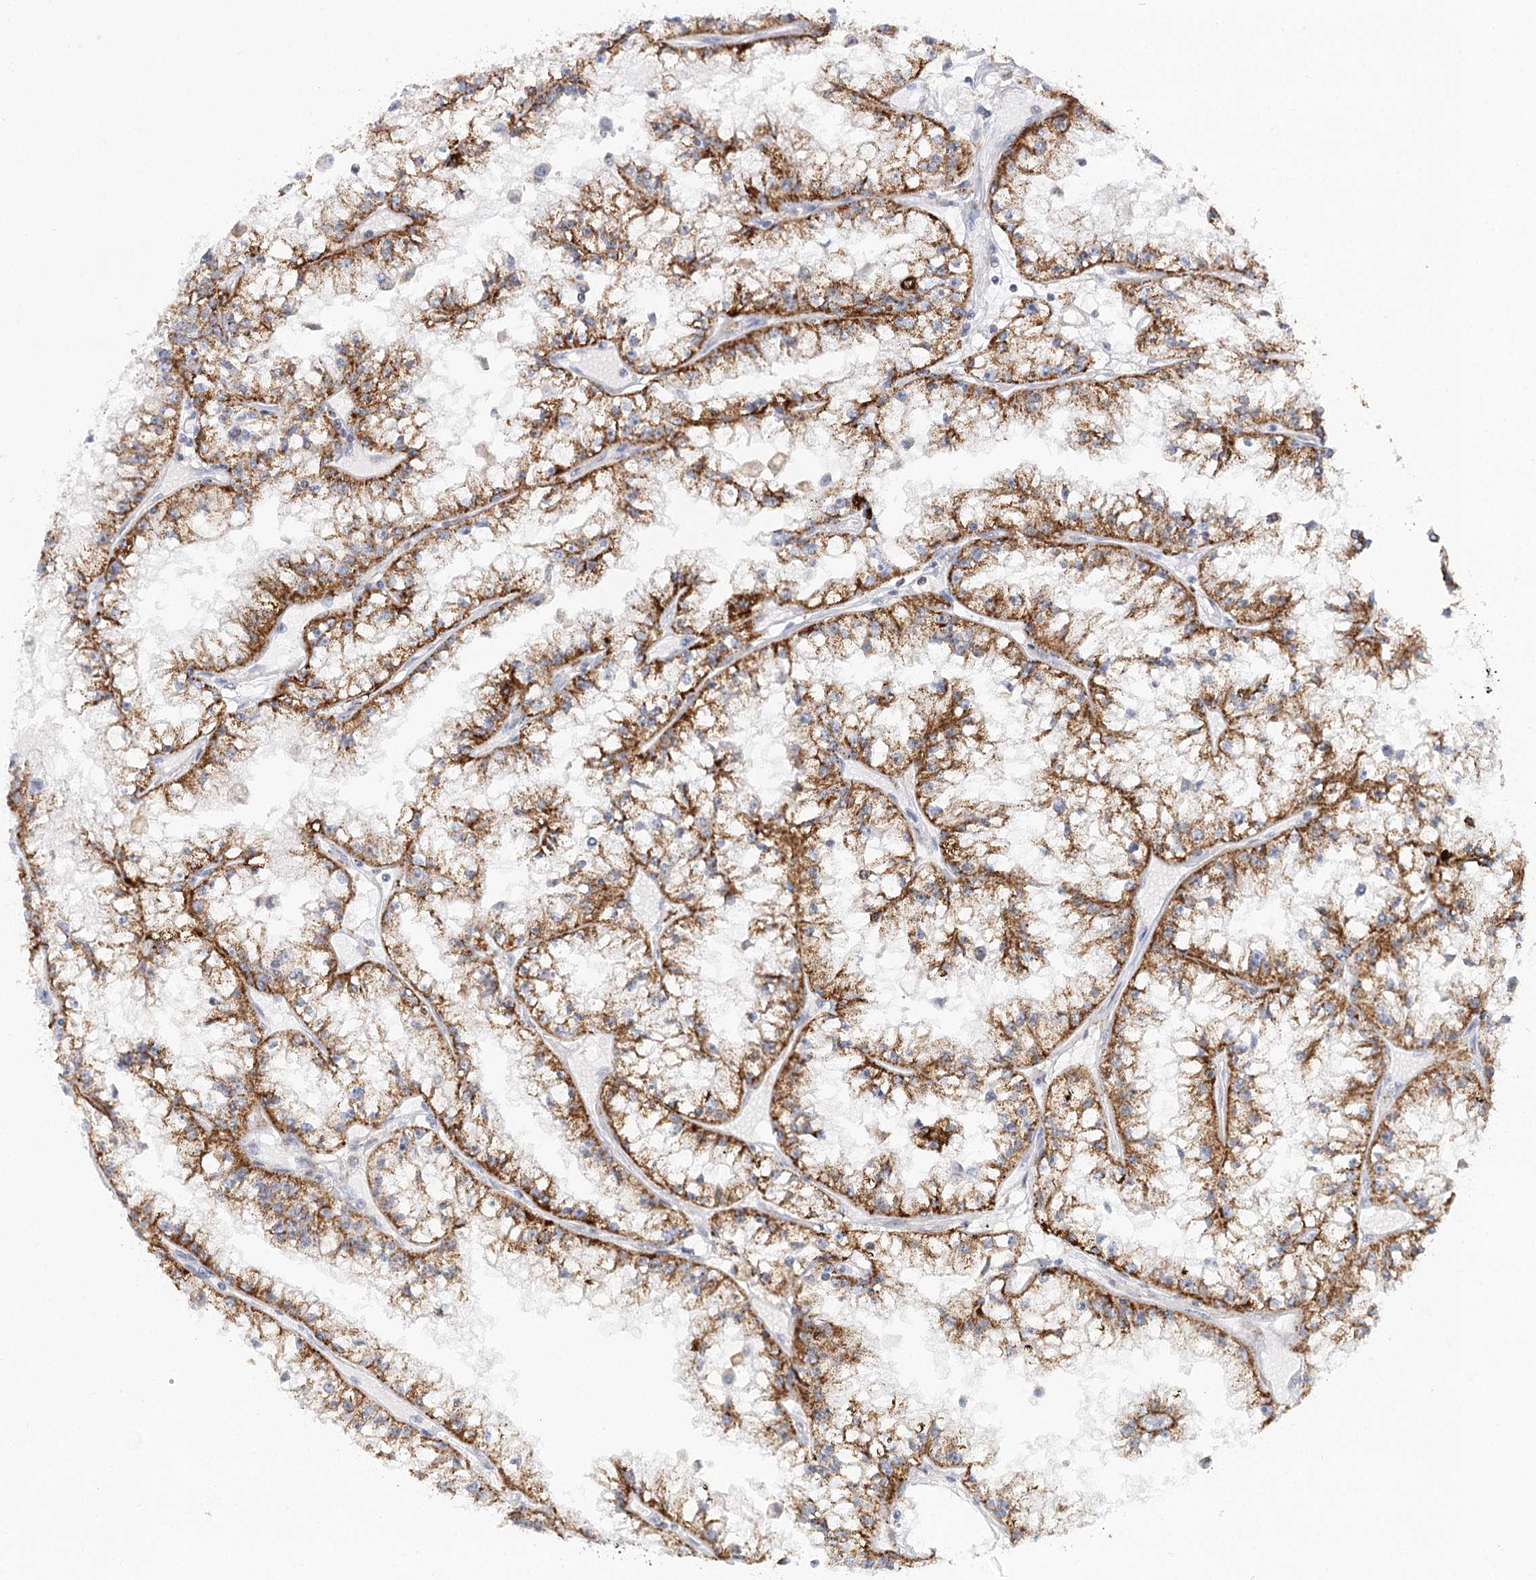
{"staining": {"intensity": "strong", "quantity": ">75%", "location": "cytoplasmic/membranous"}, "tissue": "renal cancer", "cell_type": "Tumor cells", "image_type": "cancer", "snomed": [{"axis": "morphology", "description": "Adenocarcinoma, NOS"}, {"axis": "topography", "description": "Kidney"}], "caption": "Immunohistochemistry (IHC) of adenocarcinoma (renal) shows high levels of strong cytoplasmic/membranous staining in approximately >75% of tumor cells.", "gene": "TAS1R1", "patient": {"sex": "male", "age": 56}}